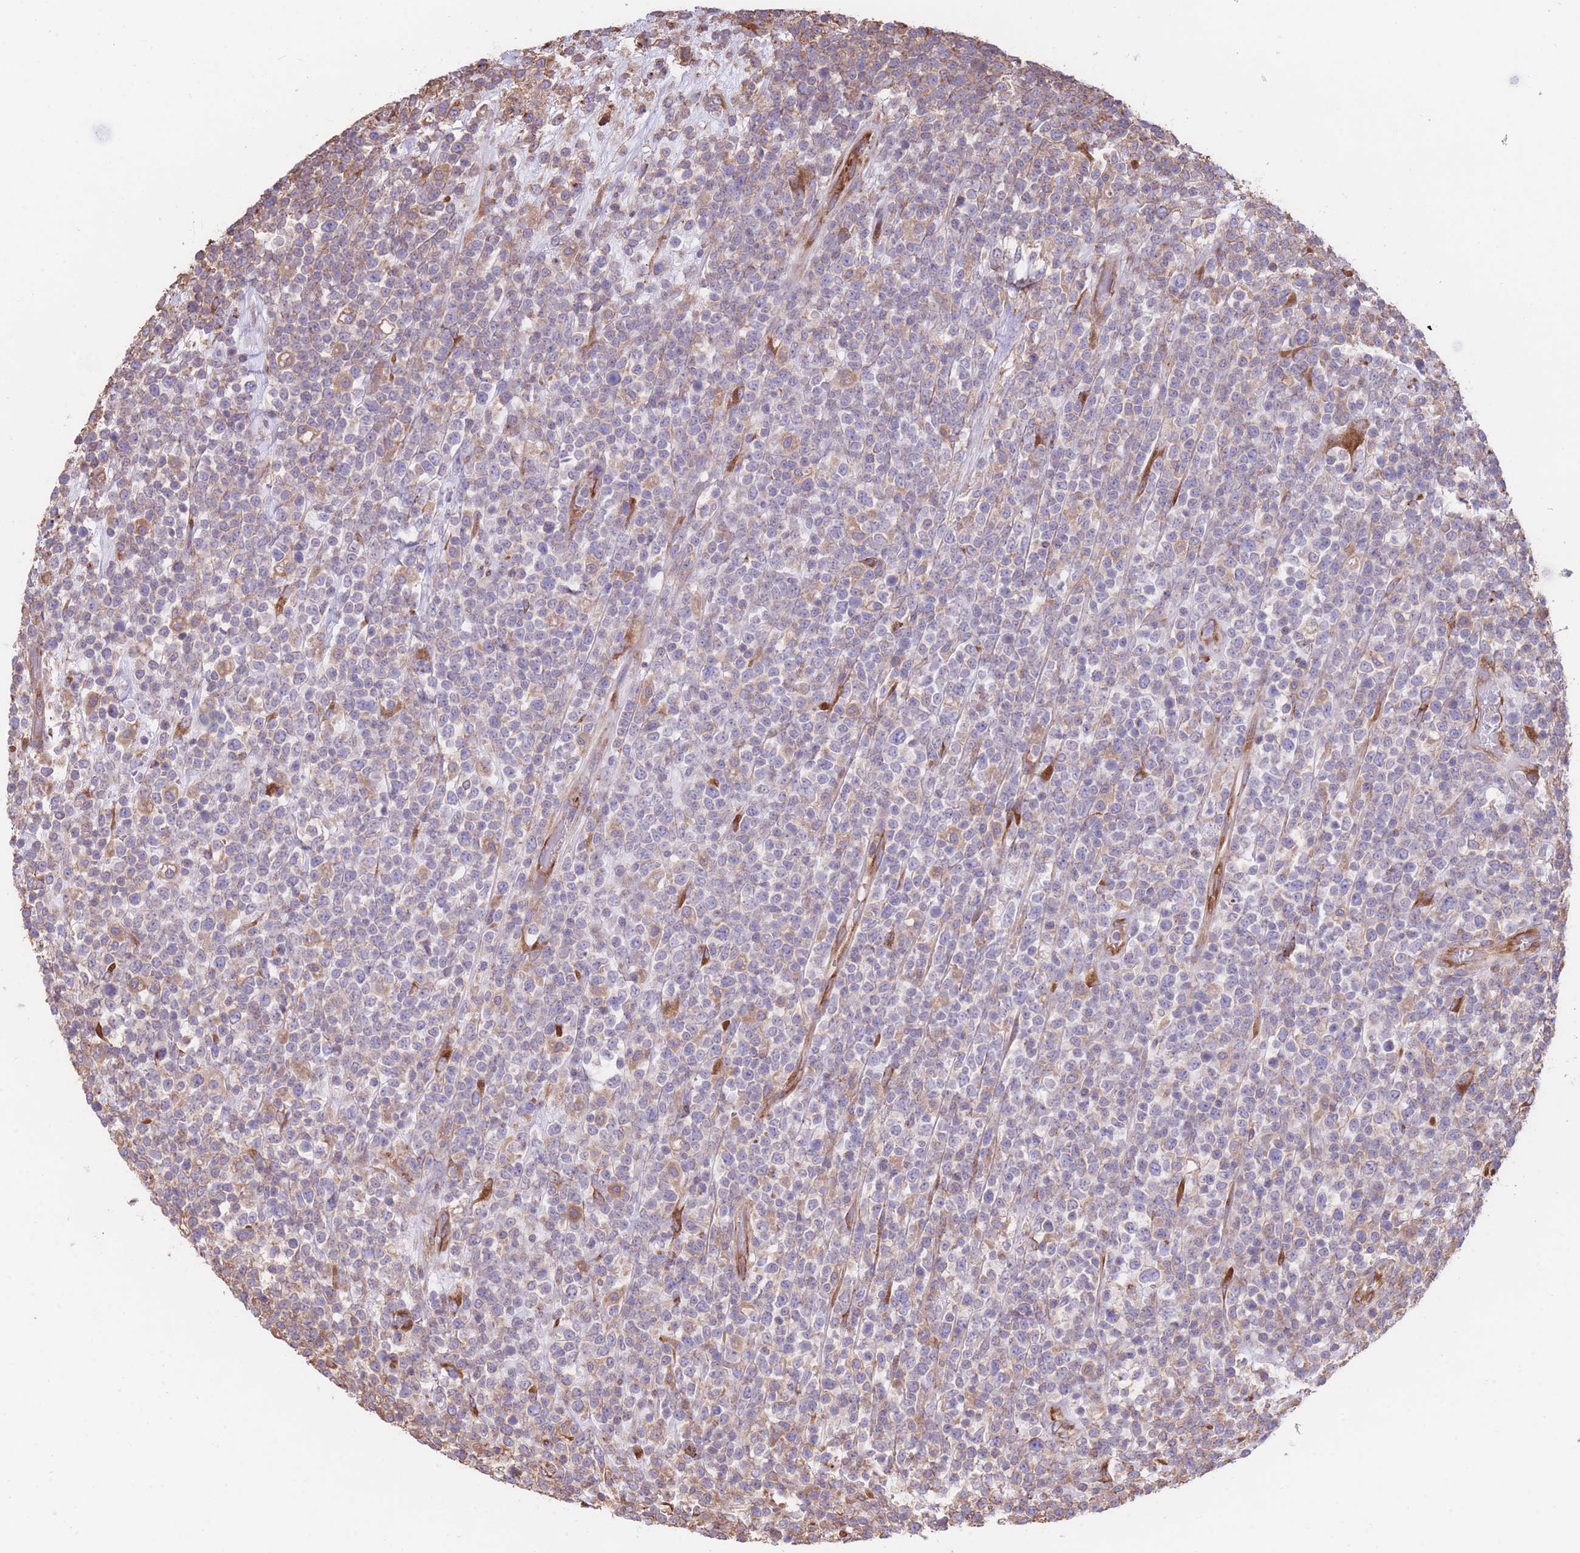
{"staining": {"intensity": "weak", "quantity": "25%-75%", "location": "cytoplasmic/membranous"}, "tissue": "lymphoma", "cell_type": "Tumor cells", "image_type": "cancer", "snomed": [{"axis": "morphology", "description": "Malignant lymphoma, non-Hodgkin's type, High grade"}, {"axis": "topography", "description": "Colon"}], "caption": "Protein staining of high-grade malignant lymphoma, non-Hodgkin's type tissue exhibits weak cytoplasmic/membranous positivity in approximately 25%-75% of tumor cells.", "gene": "LRRN4CL", "patient": {"sex": "female", "age": 53}}